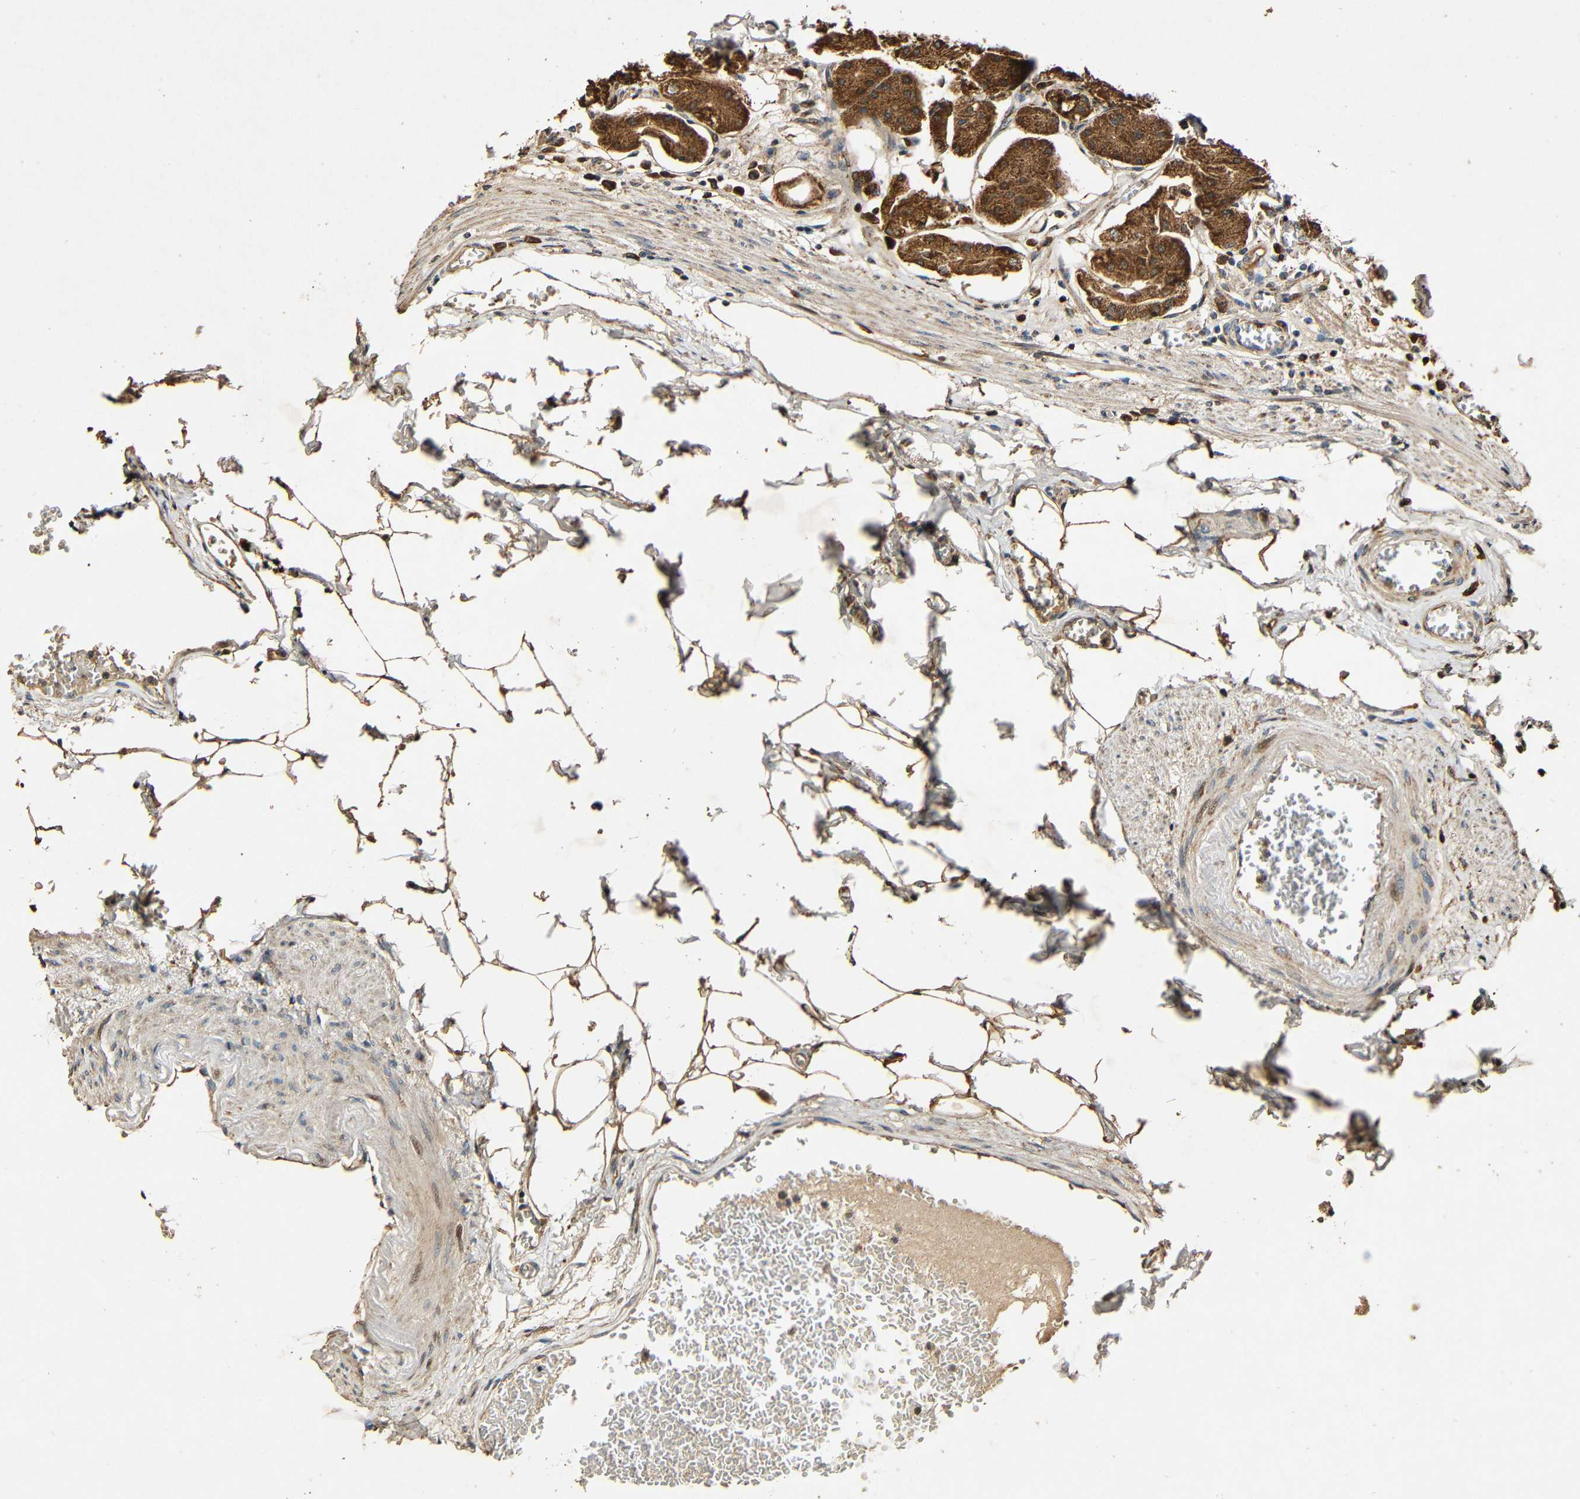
{"staining": {"intensity": "strong", "quantity": "25%-75%", "location": "cytoplasmic/membranous"}, "tissue": "stomach", "cell_type": "Glandular cells", "image_type": "normal", "snomed": [{"axis": "morphology", "description": "Normal tissue, NOS"}, {"axis": "topography", "description": "Stomach, lower"}], "caption": "Immunohistochemical staining of benign stomach reveals strong cytoplasmic/membranous protein staining in about 25%-75% of glandular cells.", "gene": "KAZALD1", "patient": {"sex": "male", "age": 71}}